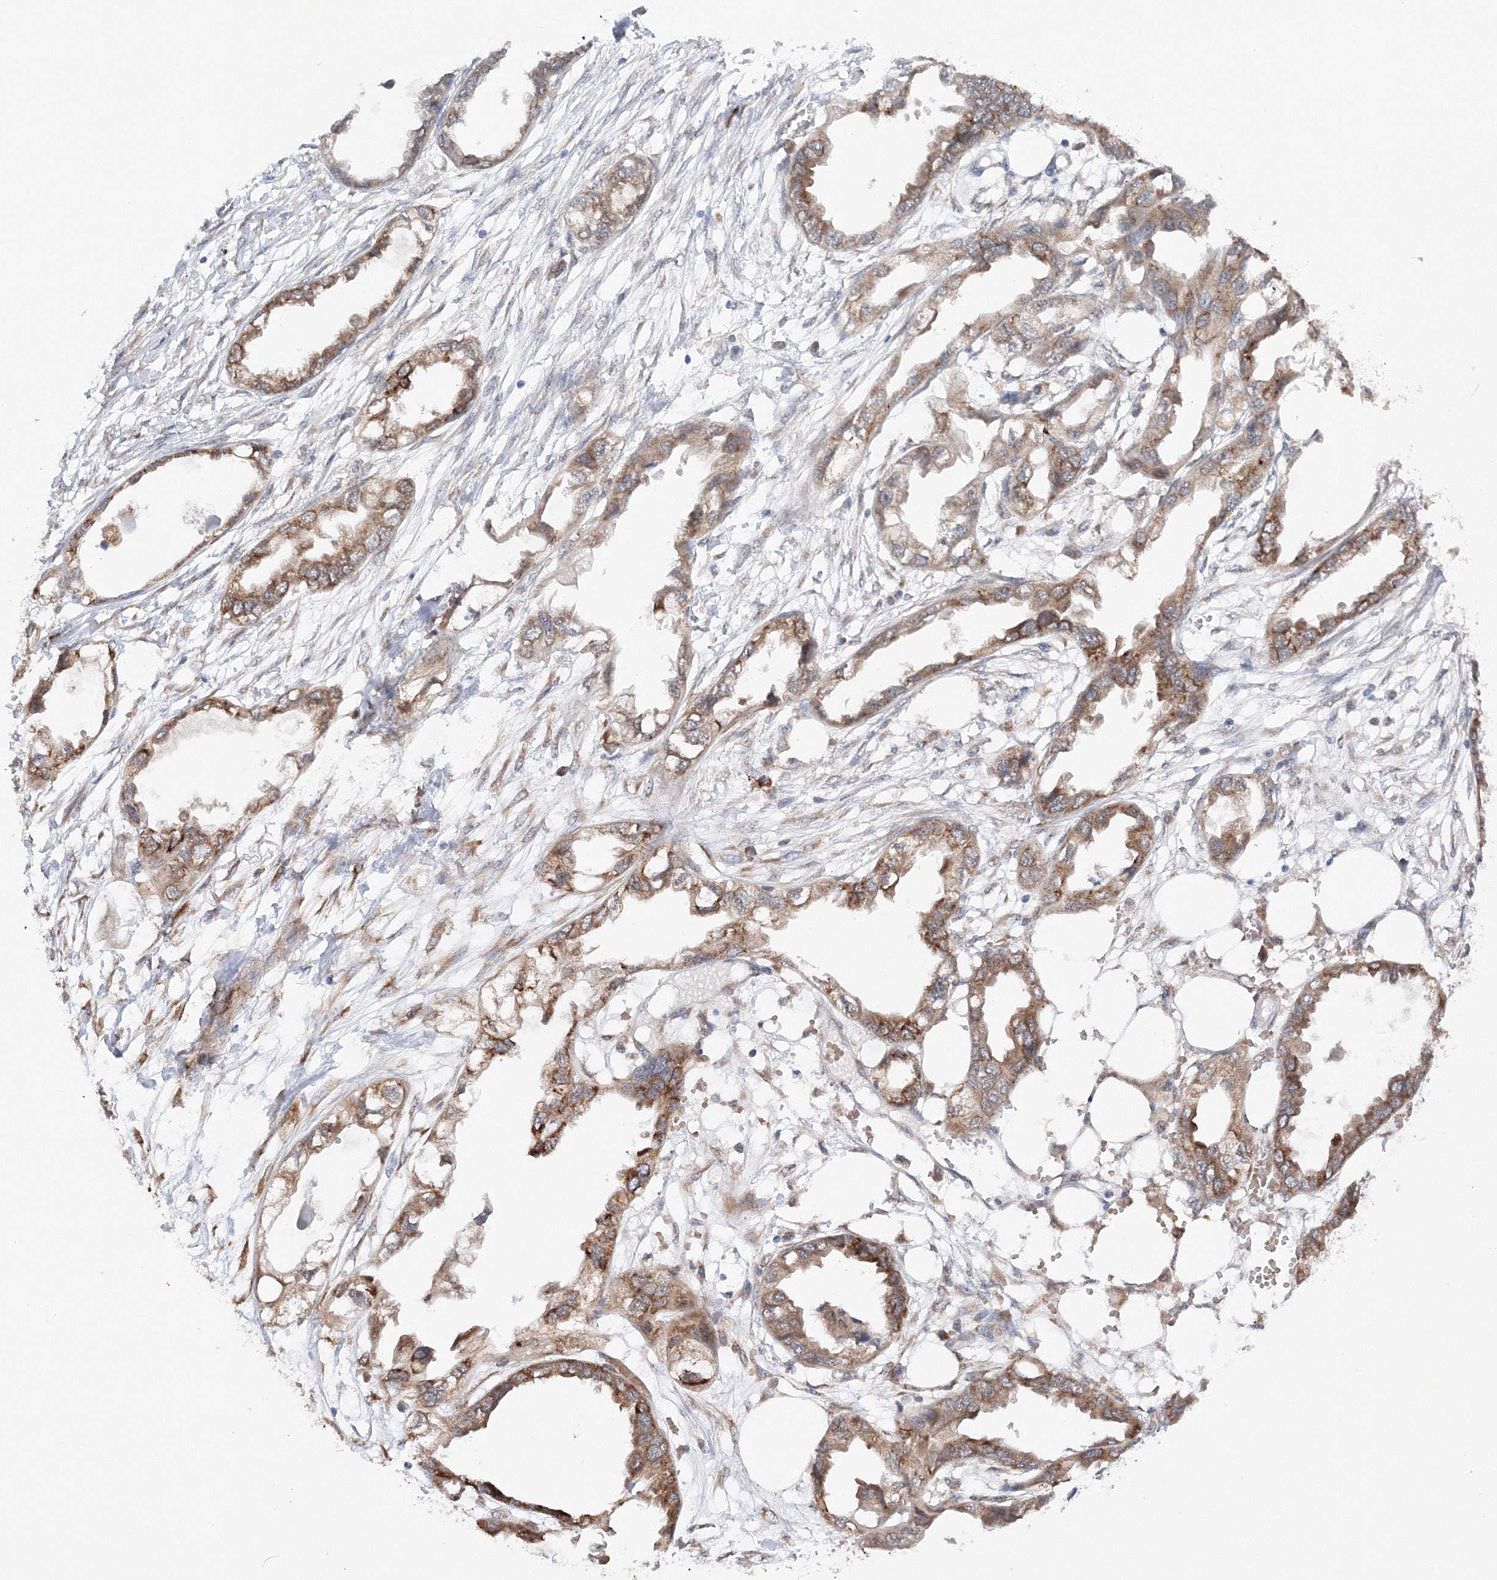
{"staining": {"intensity": "moderate", "quantity": ">75%", "location": "cytoplasmic/membranous"}, "tissue": "endometrial cancer", "cell_type": "Tumor cells", "image_type": "cancer", "snomed": [{"axis": "morphology", "description": "Adenocarcinoma, NOS"}, {"axis": "morphology", "description": "Adenocarcinoma, metastatic, NOS"}, {"axis": "topography", "description": "Adipose tissue"}, {"axis": "topography", "description": "Endometrium"}], "caption": "Endometrial cancer (metastatic adenocarcinoma) tissue reveals moderate cytoplasmic/membranous staining in approximately >75% of tumor cells, visualized by immunohistochemistry. The protein is stained brown, and the nuclei are stained in blue (DAB (3,3'-diaminobenzidine) IHC with brightfield microscopy, high magnification).", "gene": "DIS3L2", "patient": {"sex": "female", "age": 67}}